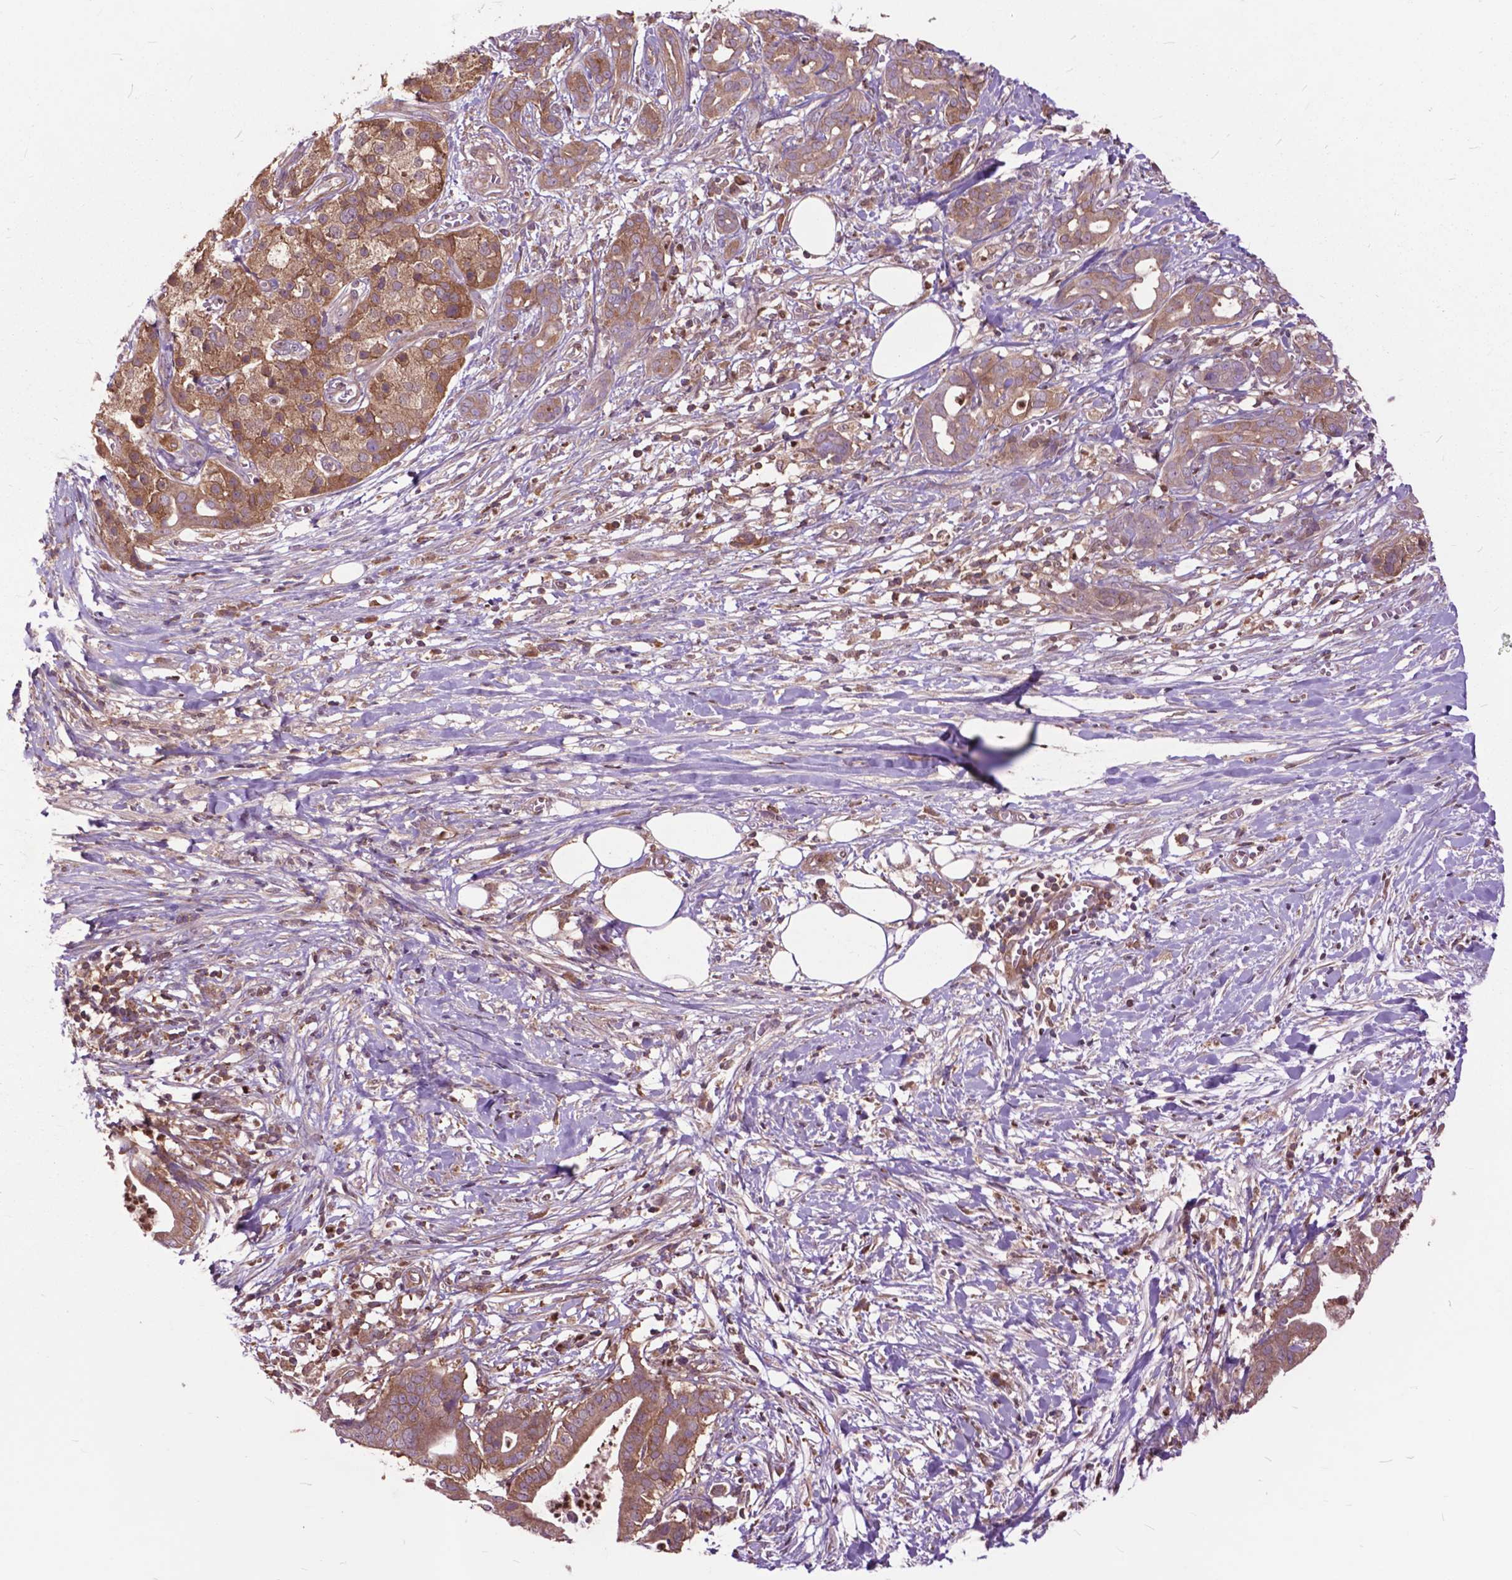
{"staining": {"intensity": "moderate", "quantity": ">75%", "location": "cytoplasmic/membranous"}, "tissue": "pancreatic cancer", "cell_type": "Tumor cells", "image_type": "cancer", "snomed": [{"axis": "morphology", "description": "Adenocarcinoma, NOS"}, {"axis": "topography", "description": "Pancreas"}], "caption": "A histopathology image of pancreatic cancer (adenocarcinoma) stained for a protein shows moderate cytoplasmic/membranous brown staining in tumor cells. (DAB = brown stain, brightfield microscopy at high magnification).", "gene": "ARAF", "patient": {"sex": "male", "age": 61}}